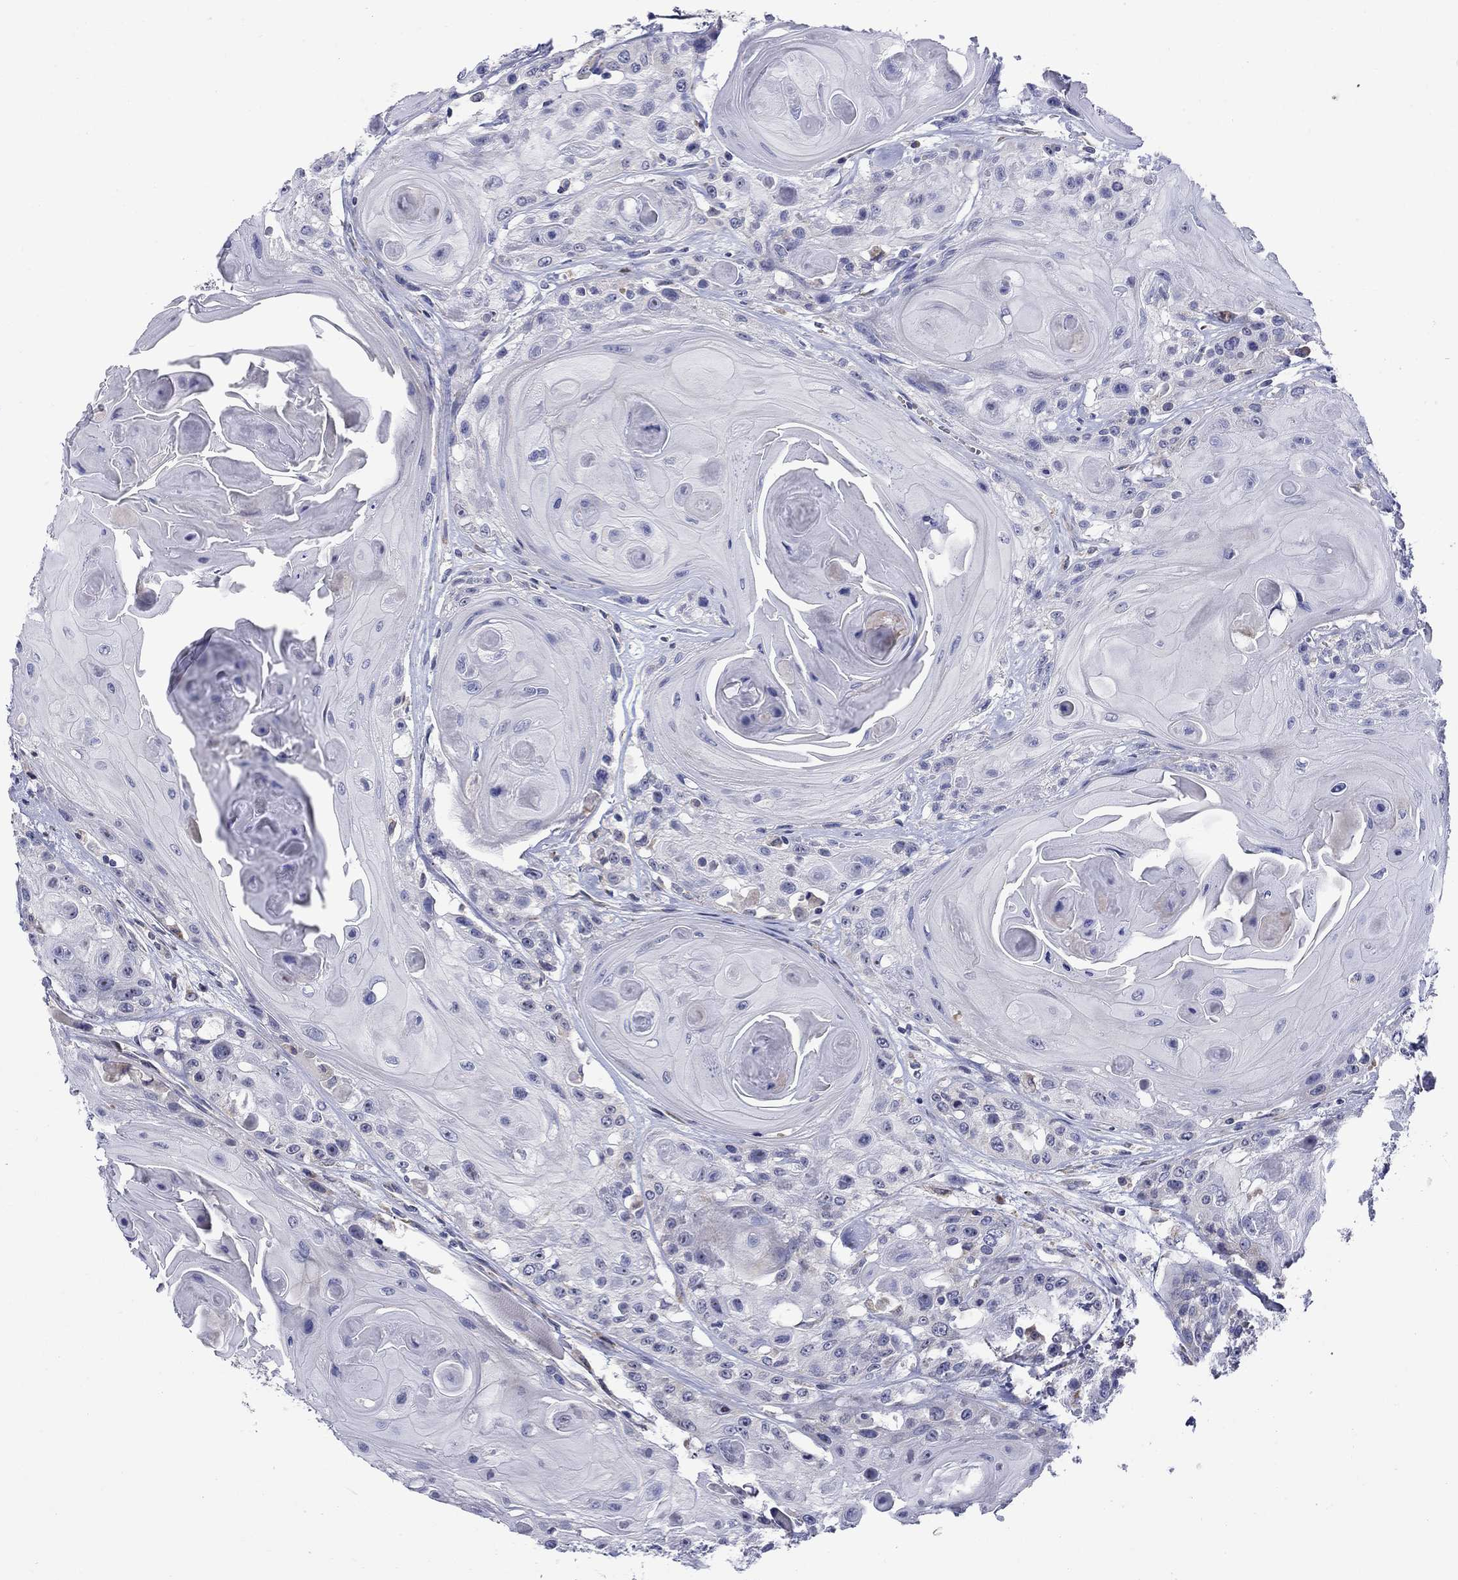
{"staining": {"intensity": "negative", "quantity": "none", "location": "none"}, "tissue": "head and neck cancer", "cell_type": "Tumor cells", "image_type": "cancer", "snomed": [{"axis": "morphology", "description": "Squamous cell carcinoma, NOS"}, {"axis": "topography", "description": "Head-Neck"}], "caption": "Human head and neck cancer (squamous cell carcinoma) stained for a protein using IHC demonstrates no expression in tumor cells.", "gene": "QRFPR", "patient": {"sex": "female", "age": 59}}